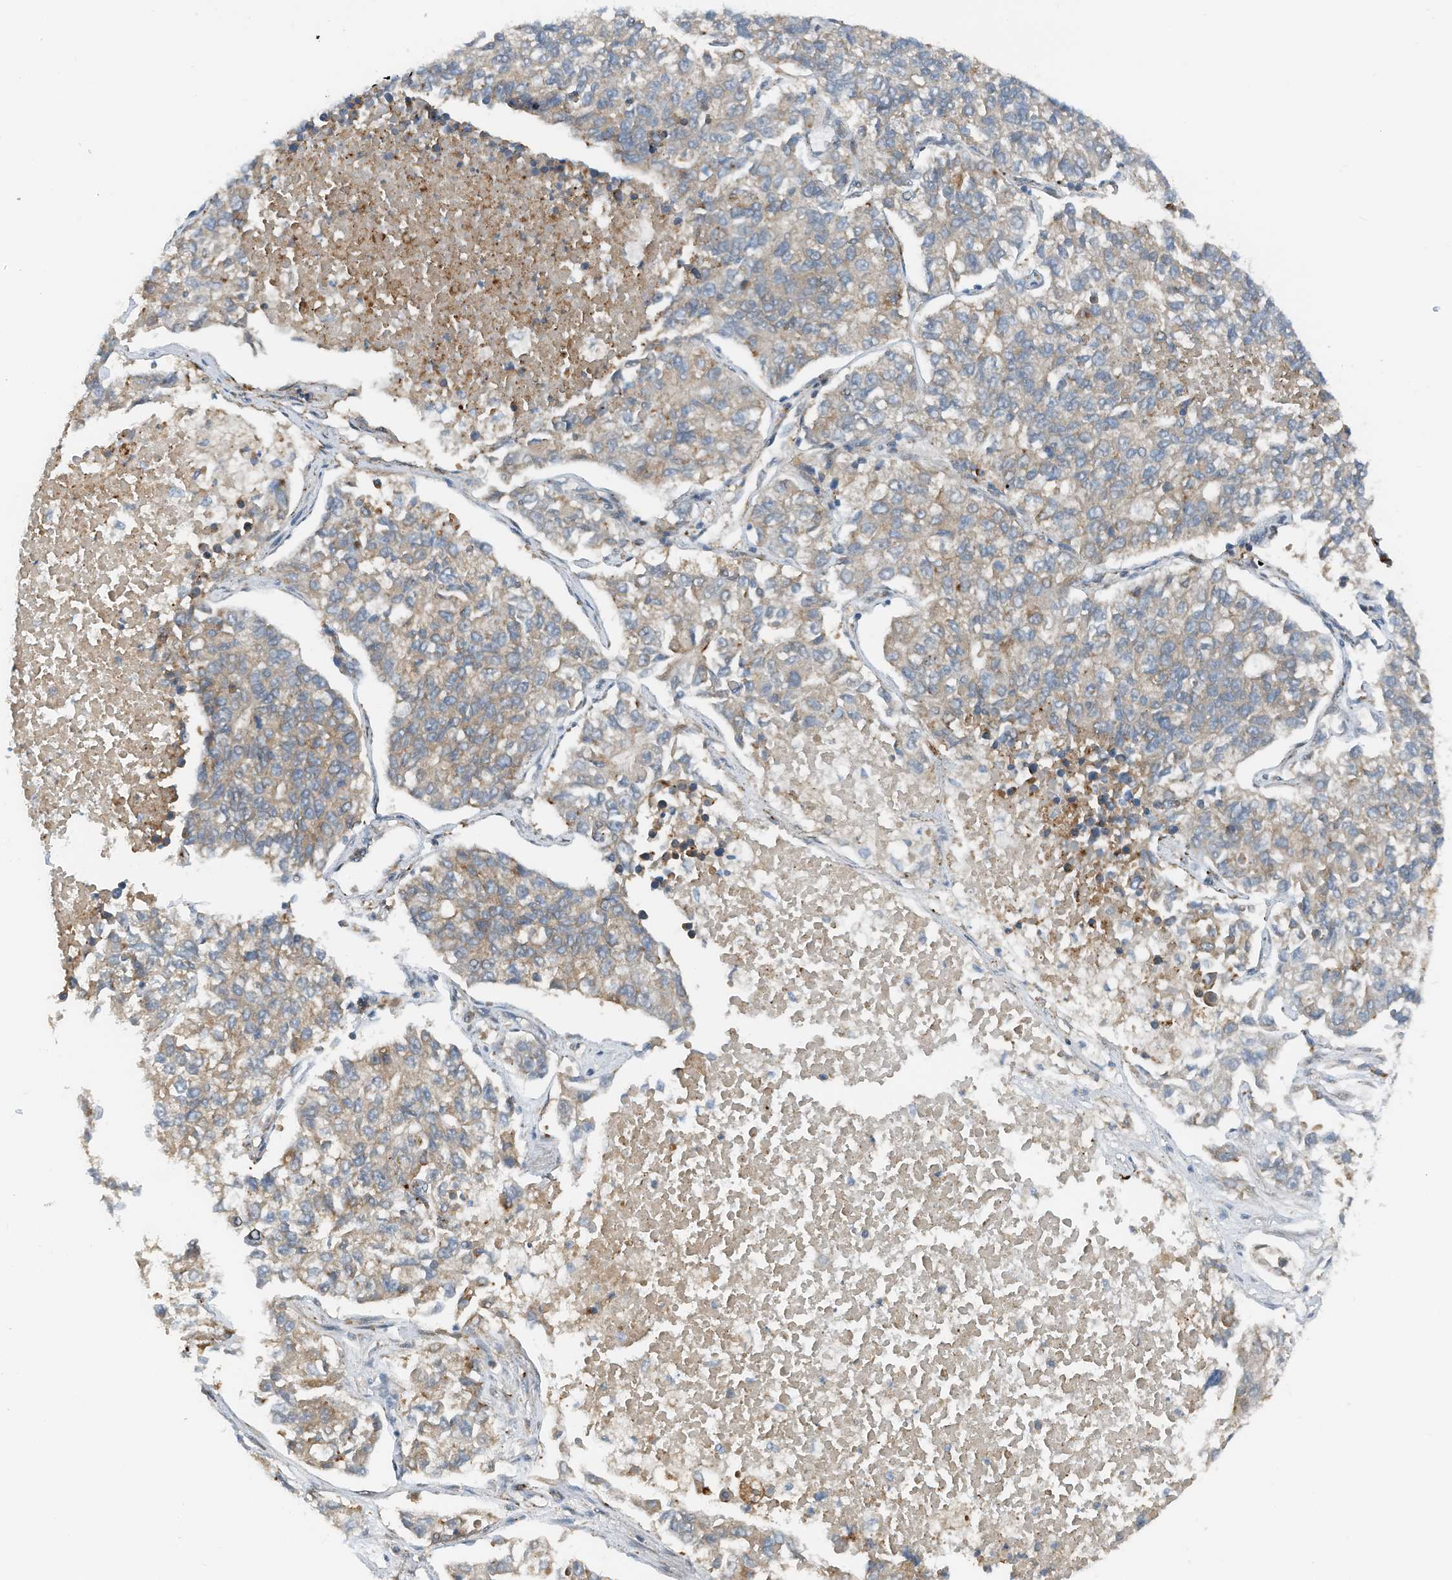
{"staining": {"intensity": "weak", "quantity": "25%-75%", "location": "cytoplasmic/membranous"}, "tissue": "lung cancer", "cell_type": "Tumor cells", "image_type": "cancer", "snomed": [{"axis": "morphology", "description": "Adenocarcinoma, NOS"}, {"axis": "topography", "description": "Lung"}], "caption": "The immunohistochemical stain shows weak cytoplasmic/membranous positivity in tumor cells of lung adenocarcinoma tissue.", "gene": "RMND1", "patient": {"sex": "male", "age": 49}}